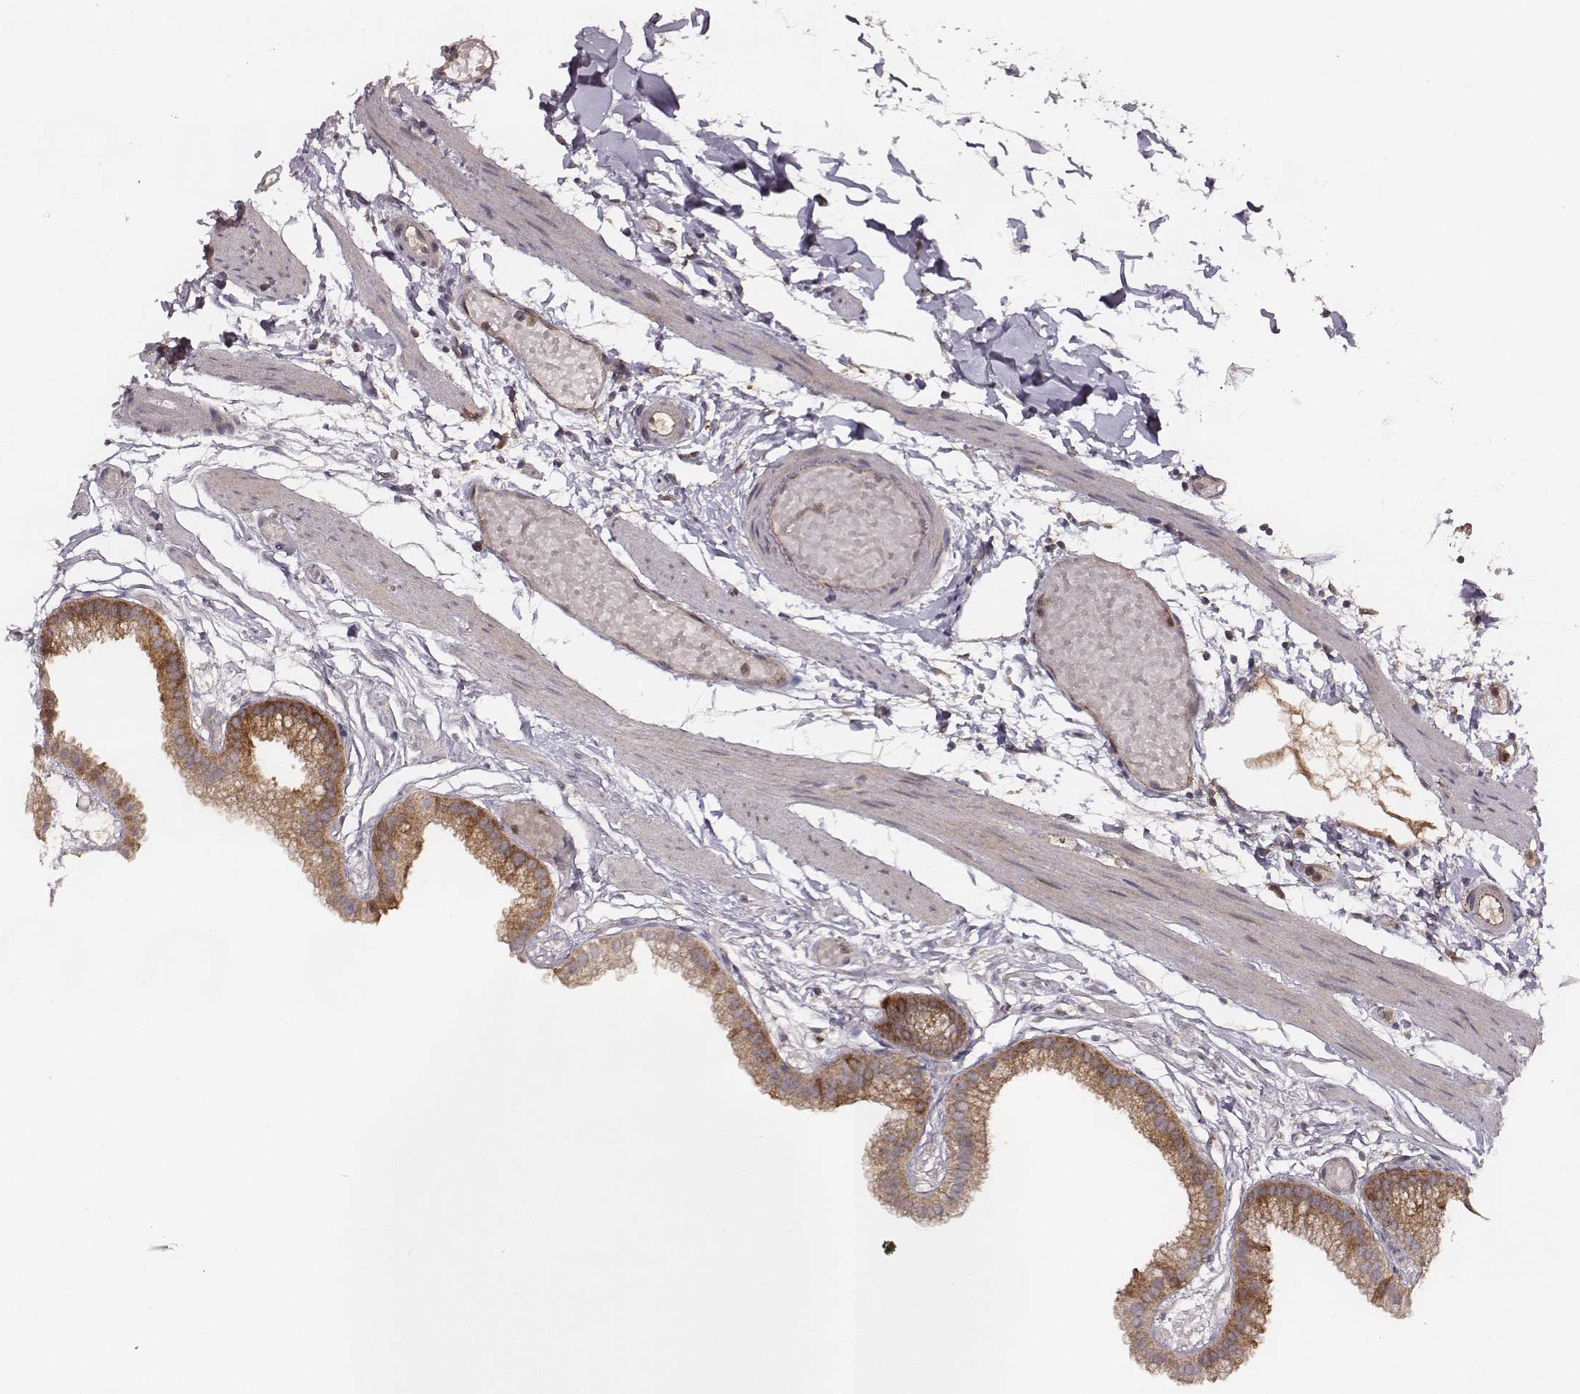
{"staining": {"intensity": "strong", "quantity": ">75%", "location": "cytoplasmic/membranous"}, "tissue": "gallbladder", "cell_type": "Glandular cells", "image_type": "normal", "snomed": [{"axis": "morphology", "description": "Normal tissue, NOS"}, {"axis": "topography", "description": "Gallbladder"}], "caption": "IHC photomicrograph of unremarkable gallbladder: human gallbladder stained using immunohistochemistry shows high levels of strong protein expression localized specifically in the cytoplasmic/membranous of glandular cells, appearing as a cytoplasmic/membranous brown color.", "gene": "VPS26A", "patient": {"sex": "female", "age": 45}}